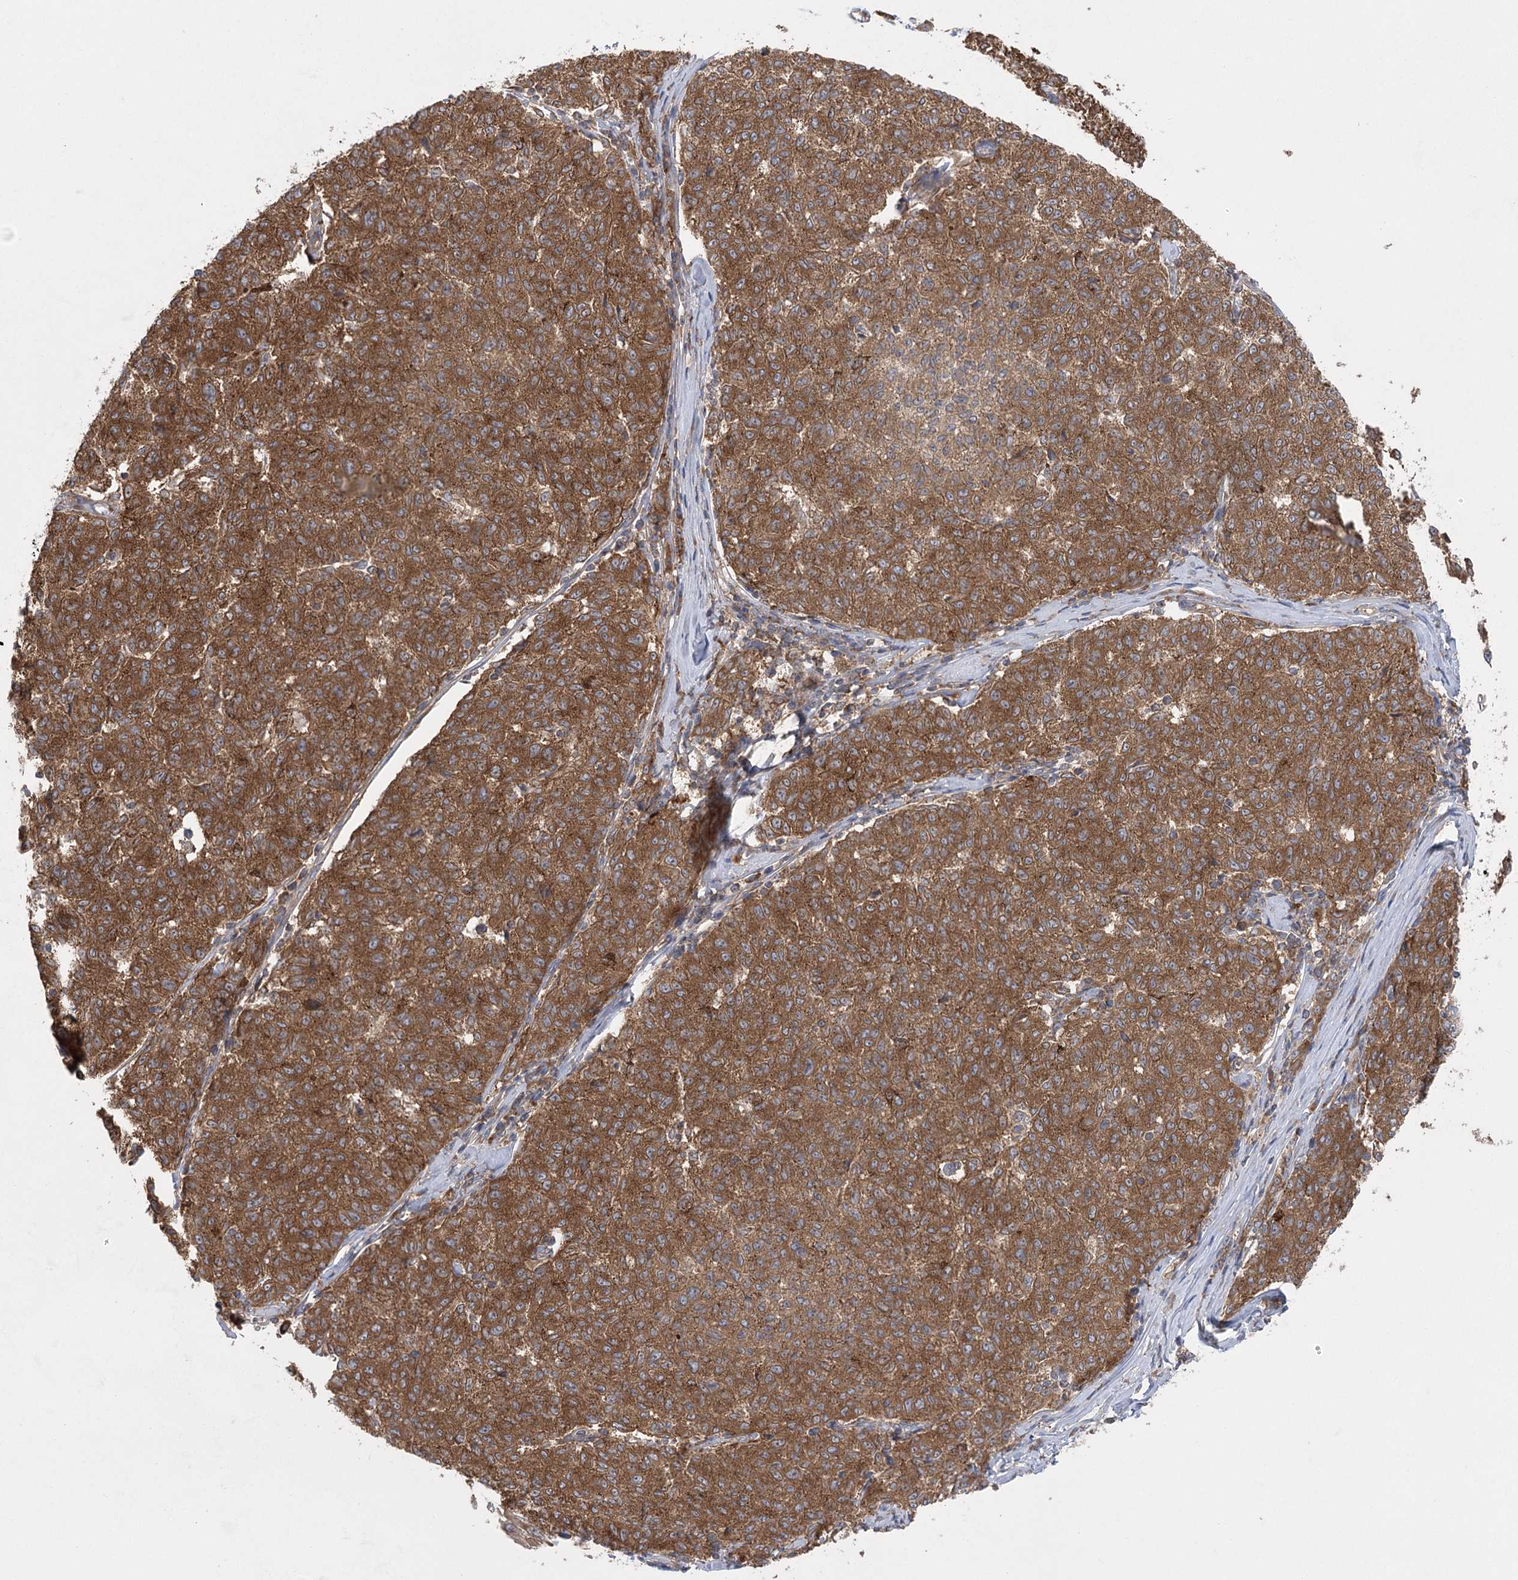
{"staining": {"intensity": "moderate", "quantity": ">75%", "location": "cytoplasmic/membranous"}, "tissue": "melanoma", "cell_type": "Tumor cells", "image_type": "cancer", "snomed": [{"axis": "morphology", "description": "Malignant melanoma, NOS"}, {"axis": "topography", "description": "Skin"}], "caption": "Protein expression analysis of malignant melanoma displays moderate cytoplasmic/membranous expression in approximately >75% of tumor cells. (DAB = brown stain, brightfield microscopy at high magnification).", "gene": "EIF3A", "patient": {"sex": "female", "age": 72}}